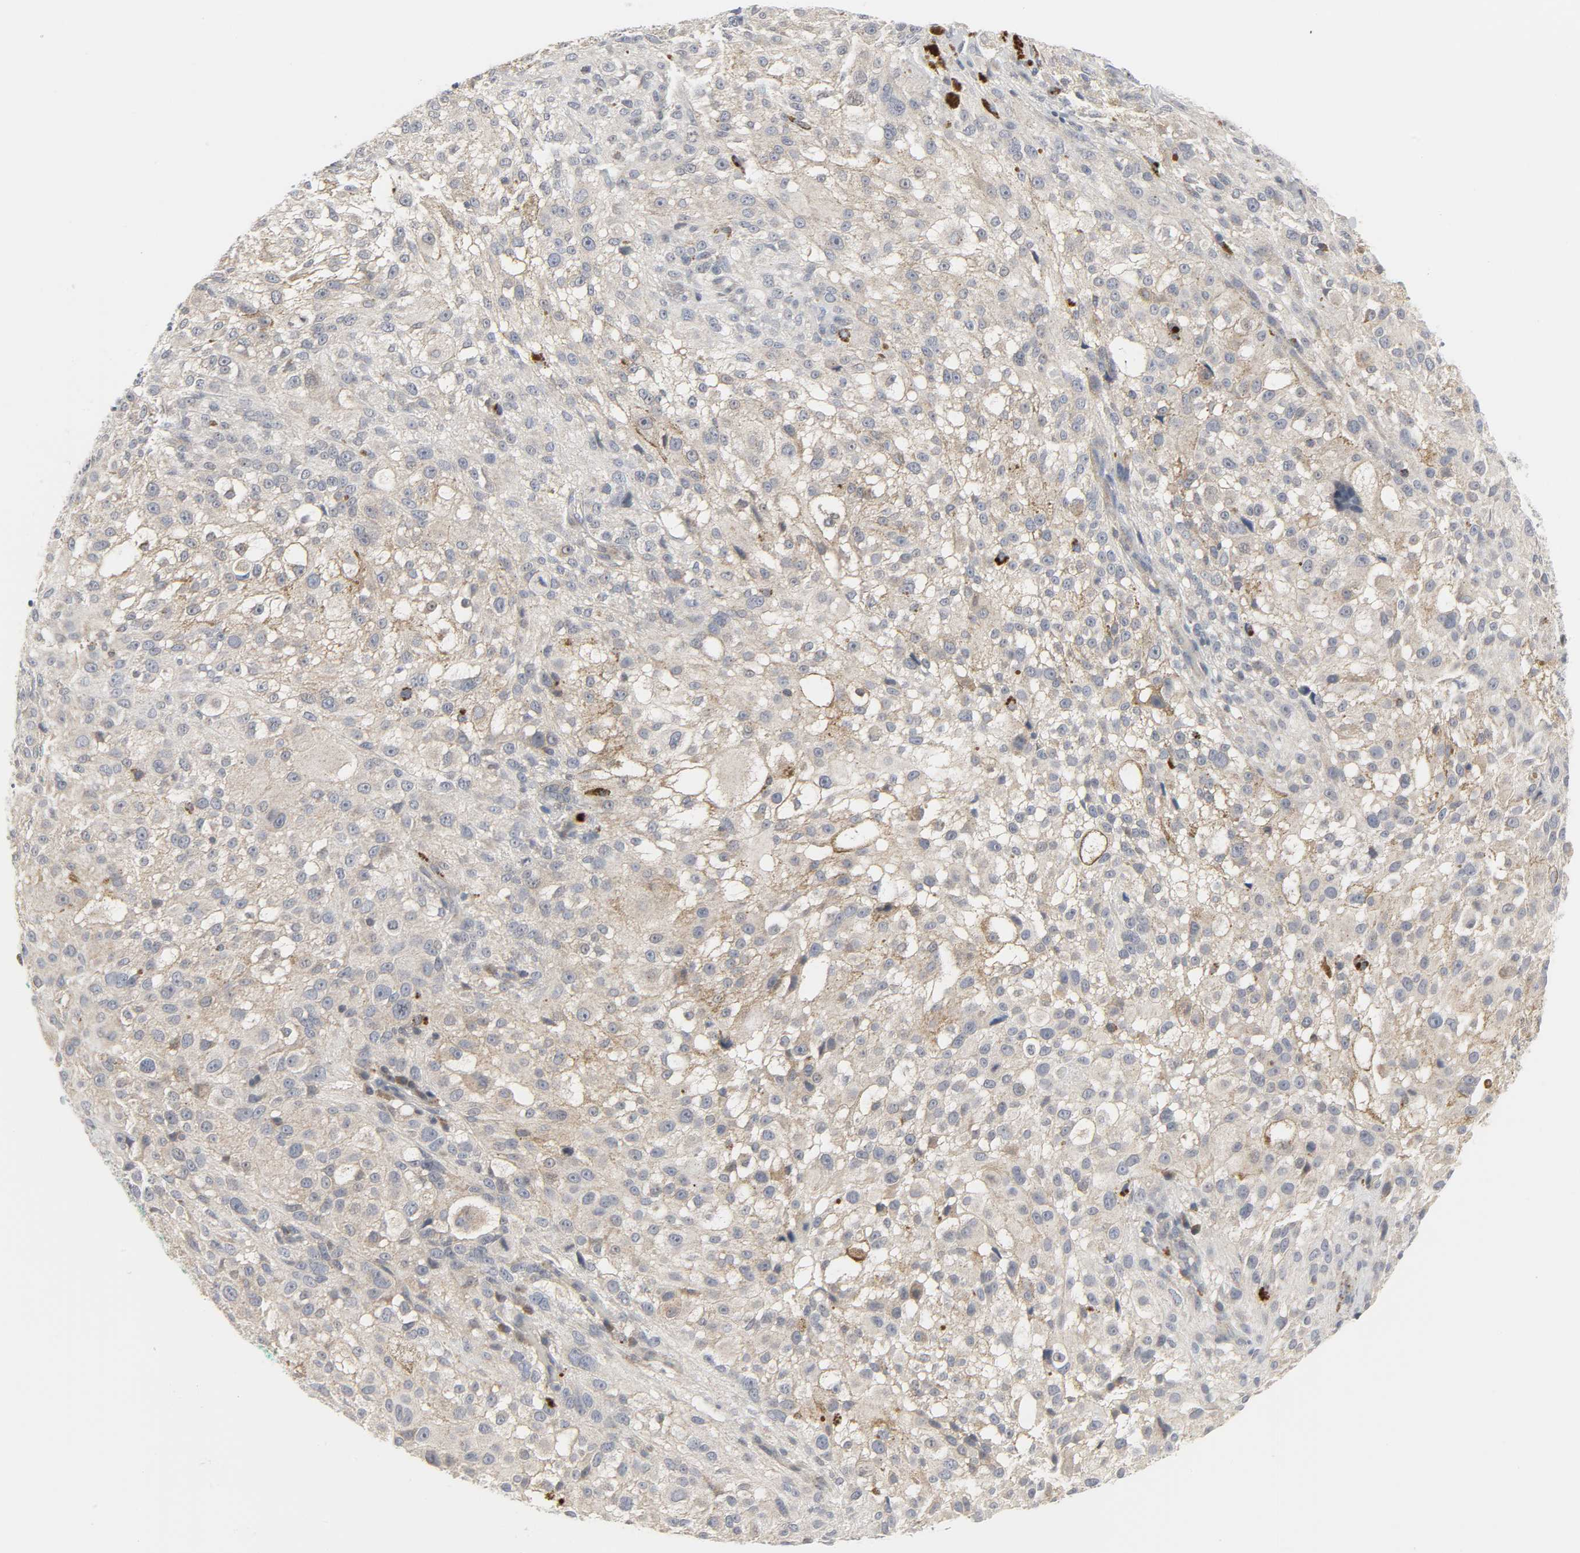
{"staining": {"intensity": "moderate", "quantity": ">75%", "location": "cytoplasmic/membranous"}, "tissue": "melanoma", "cell_type": "Tumor cells", "image_type": "cancer", "snomed": [{"axis": "morphology", "description": "Necrosis, NOS"}, {"axis": "morphology", "description": "Malignant melanoma, NOS"}, {"axis": "topography", "description": "Skin"}], "caption": "High-power microscopy captured an immunohistochemistry histopathology image of malignant melanoma, revealing moderate cytoplasmic/membranous expression in approximately >75% of tumor cells.", "gene": "CLIP1", "patient": {"sex": "female", "age": 87}}